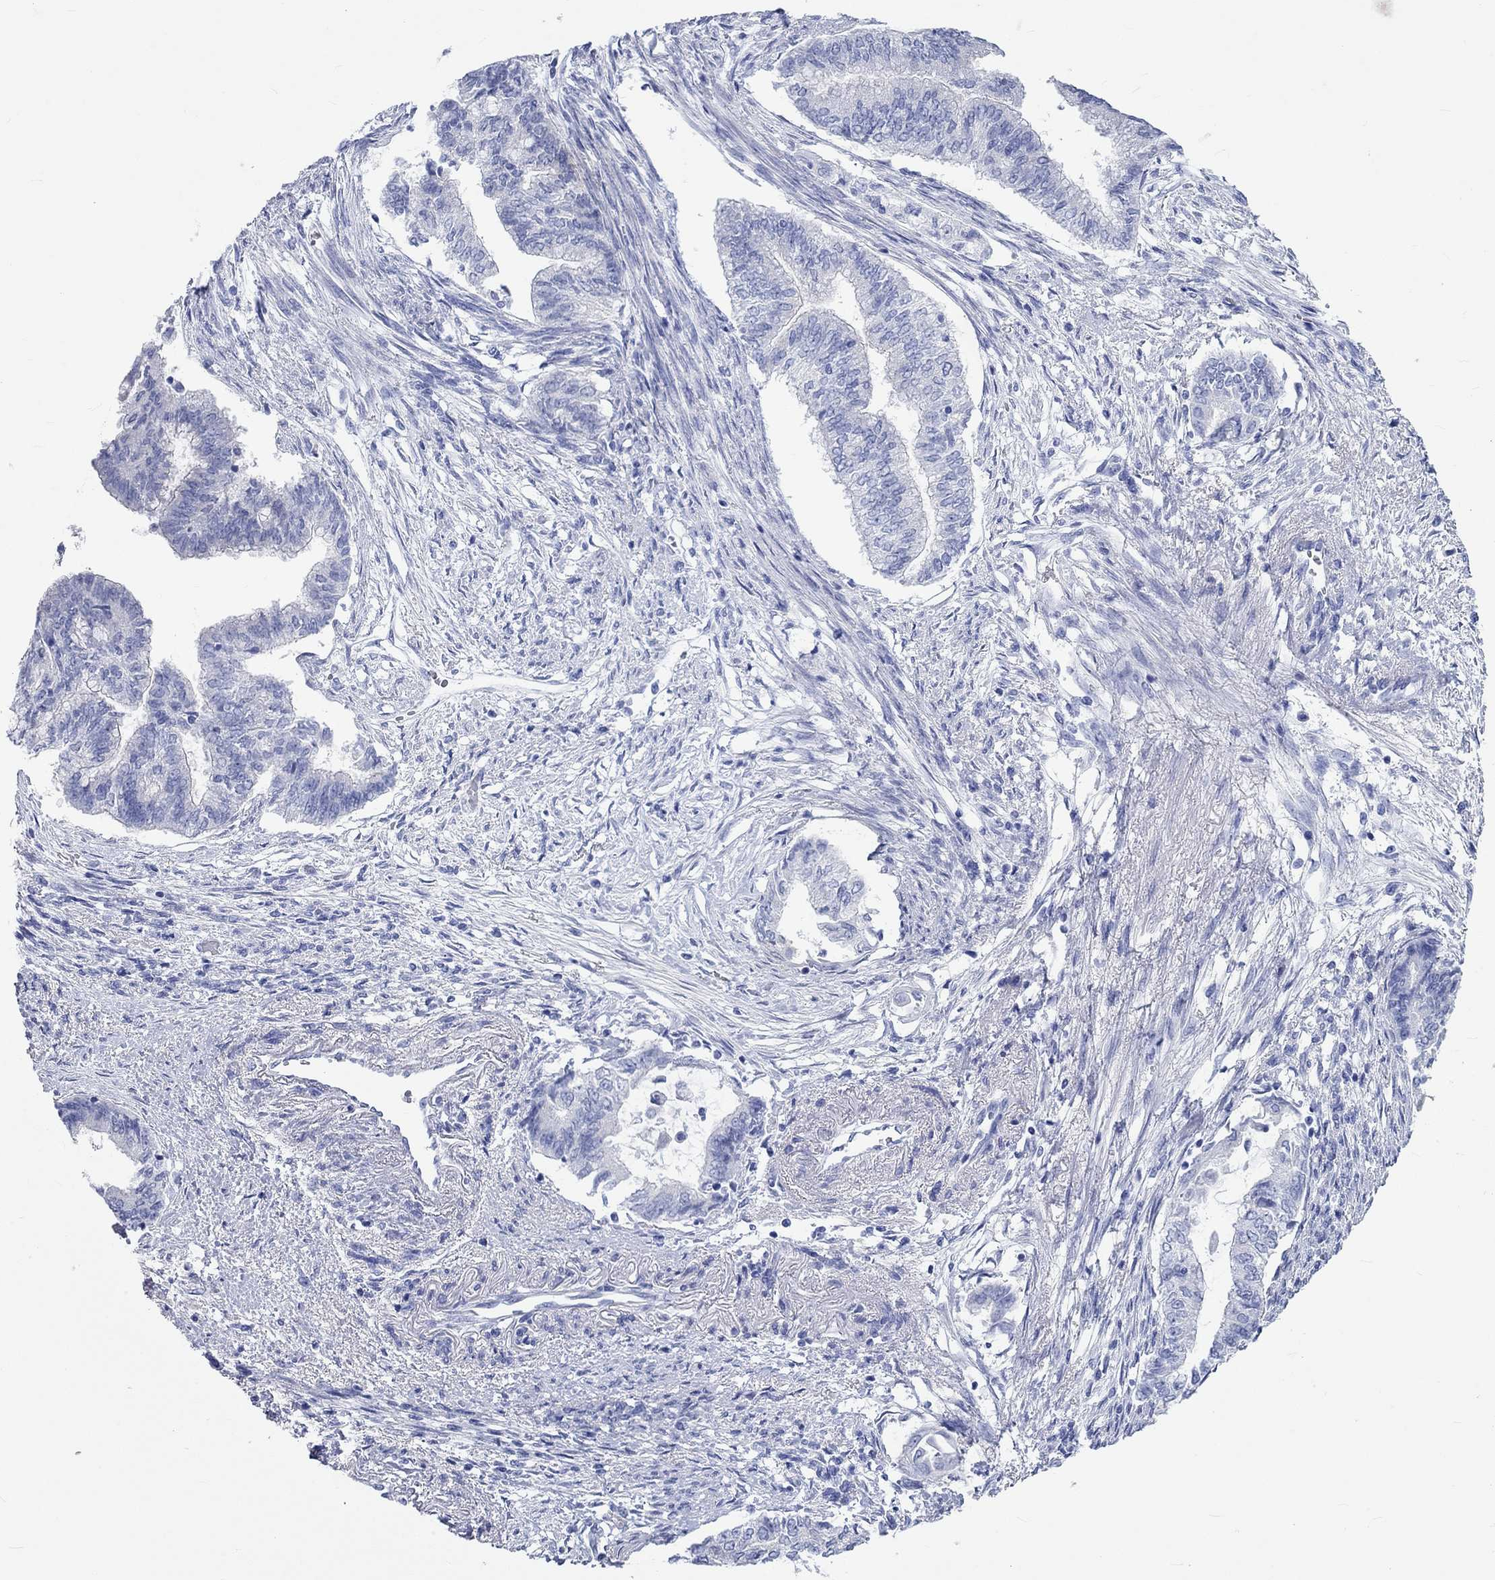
{"staining": {"intensity": "negative", "quantity": "none", "location": "none"}, "tissue": "endometrial cancer", "cell_type": "Tumor cells", "image_type": "cancer", "snomed": [{"axis": "morphology", "description": "Adenocarcinoma, NOS"}, {"axis": "topography", "description": "Endometrium"}], "caption": "Adenocarcinoma (endometrial) stained for a protein using immunohistochemistry (IHC) reveals no expression tumor cells.", "gene": "SPATA9", "patient": {"sex": "female", "age": 65}}